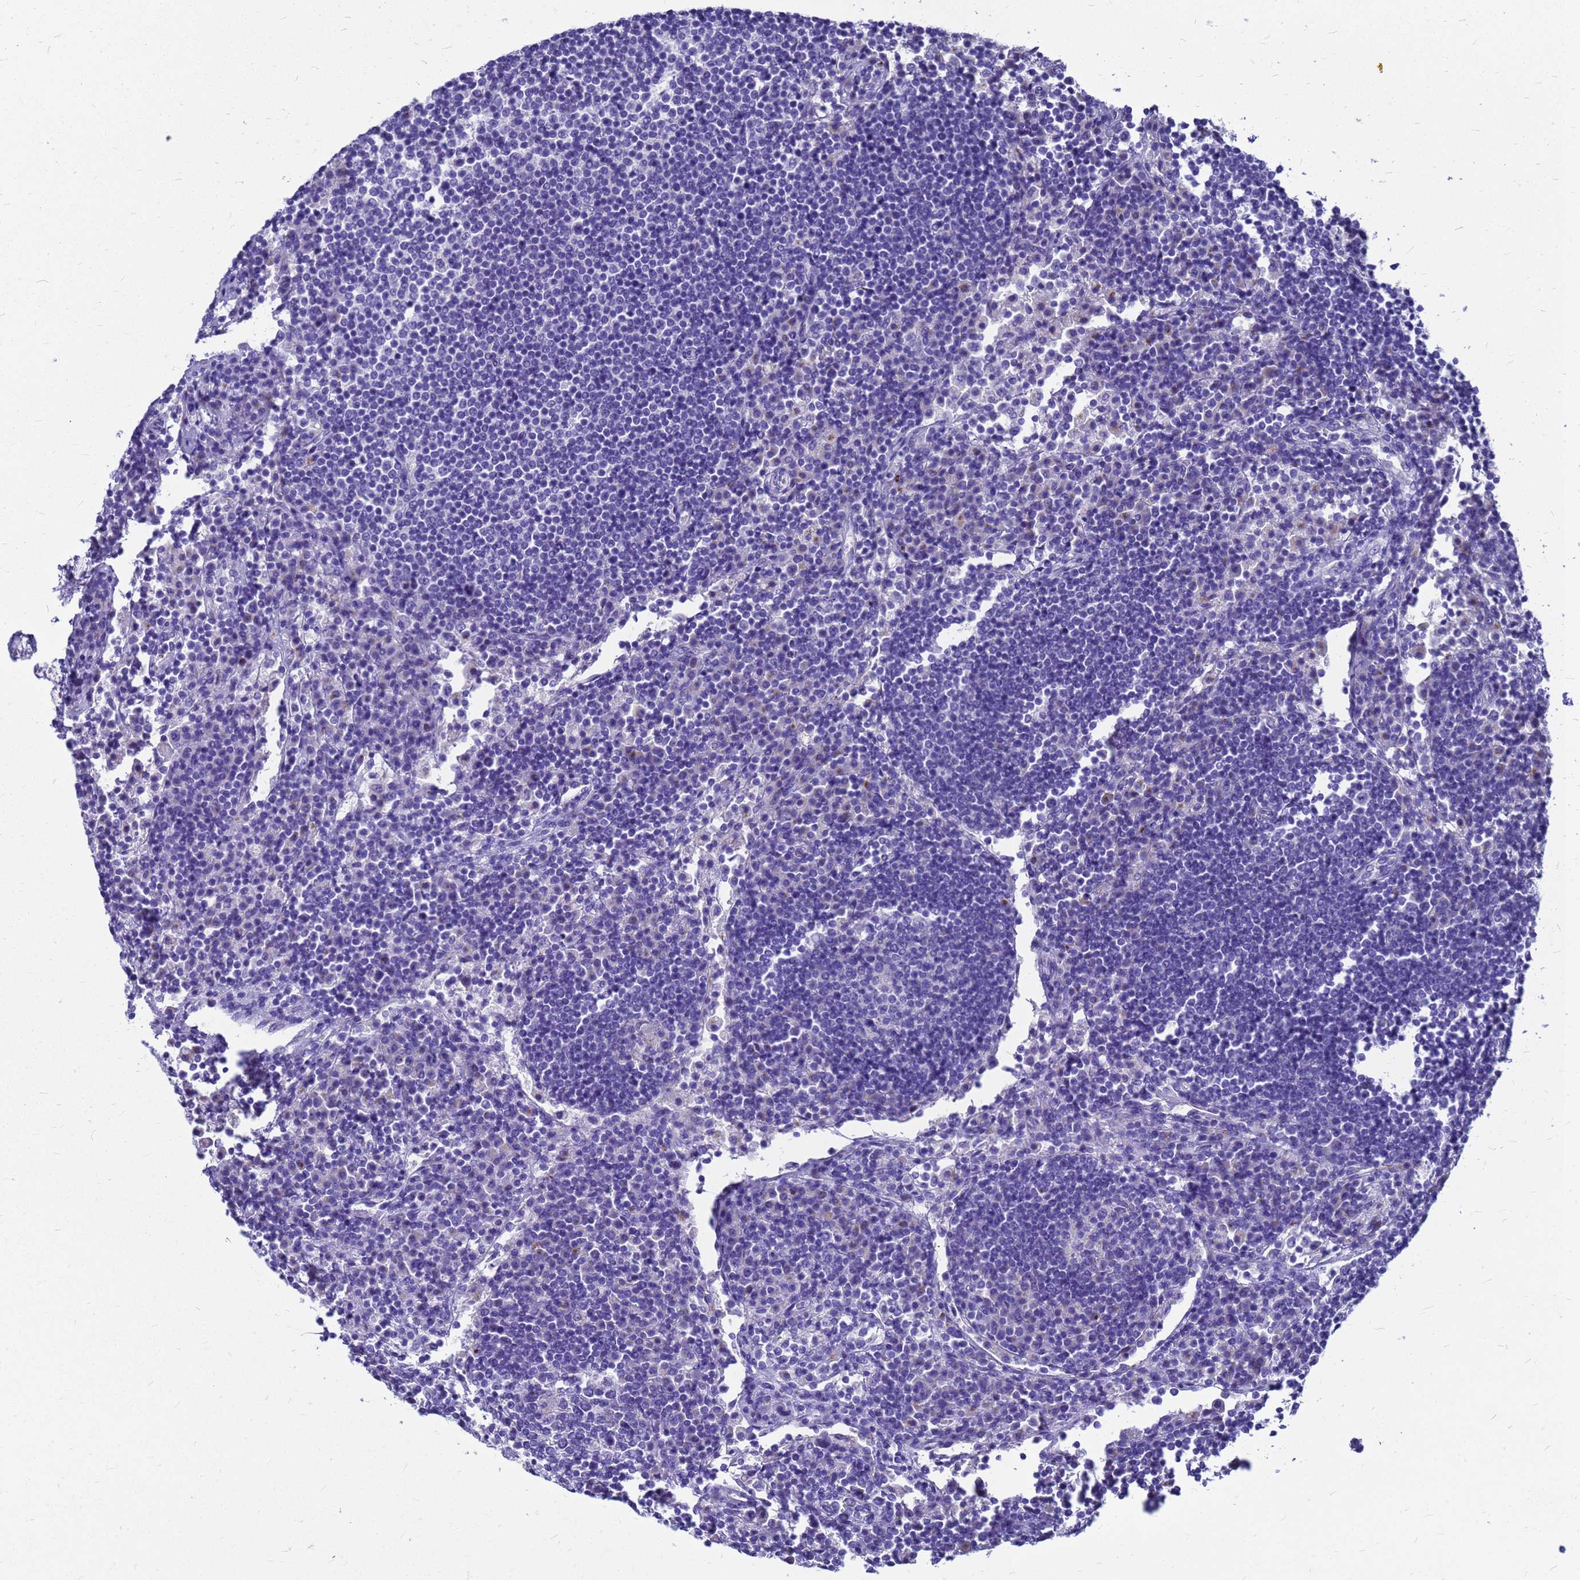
{"staining": {"intensity": "negative", "quantity": "none", "location": "none"}, "tissue": "lymph node", "cell_type": "Germinal center cells", "image_type": "normal", "snomed": [{"axis": "morphology", "description": "Normal tissue, NOS"}, {"axis": "topography", "description": "Lymph node"}], "caption": "Immunohistochemistry photomicrograph of benign lymph node: human lymph node stained with DAB shows no significant protein expression in germinal center cells.", "gene": "OR52E2", "patient": {"sex": "female", "age": 53}}